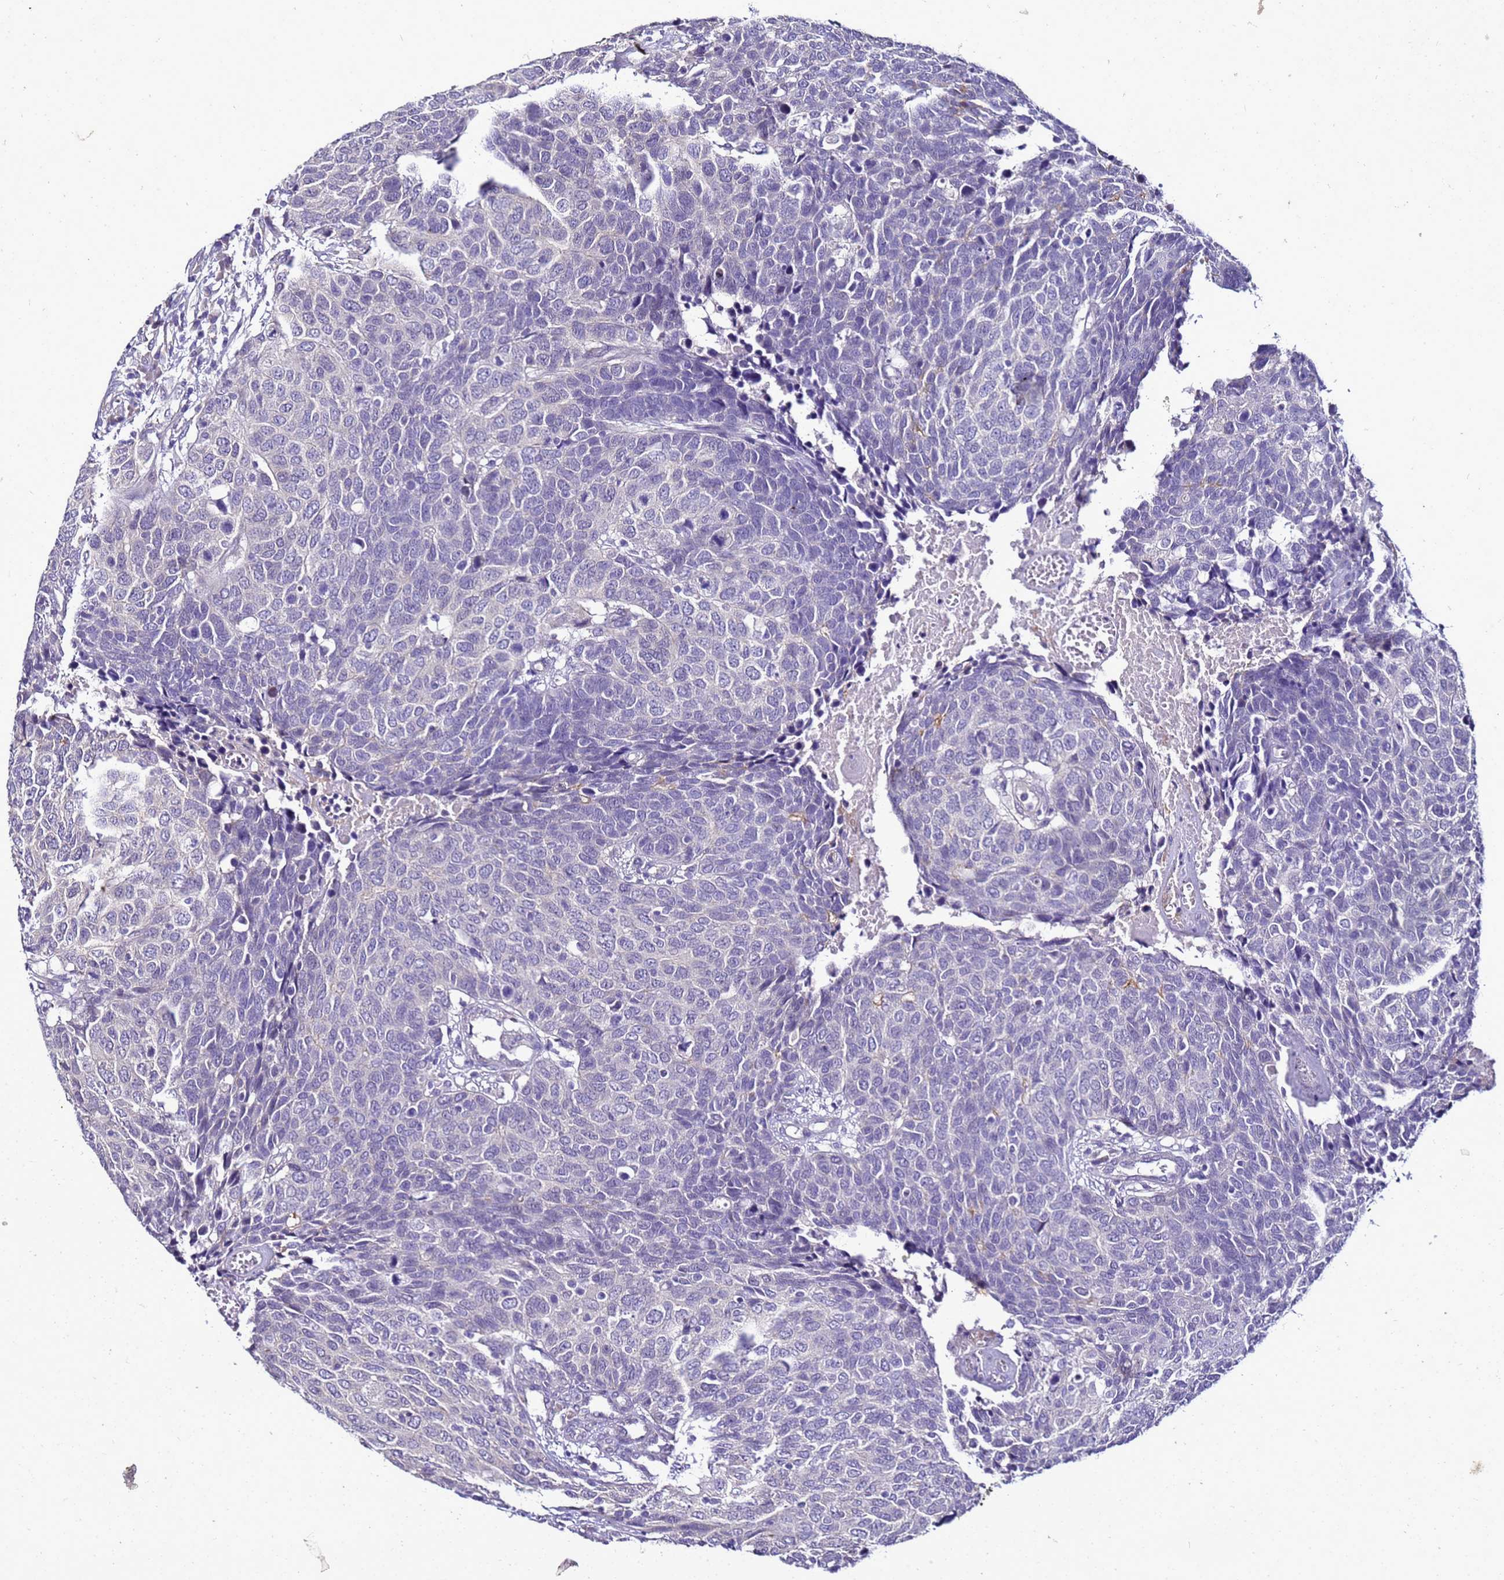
{"staining": {"intensity": "negative", "quantity": "none", "location": "none"}, "tissue": "head and neck cancer", "cell_type": "Tumor cells", "image_type": "cancer", "snomed": [{"axis": "morphology", "description": "Squamous cell carcinoma, NOS"}, {"axis": "topography", "description": "Head-Neck"}], "caption": "DAB immunohistochemical staining of head and neck cancer reveals no significant positivity in tumor cells. (DAB (3,3'-diaminobenzidine) IHC, high magnification).", "gene": "FAM166B", "patient": {"sex": "male", "age": 66}}